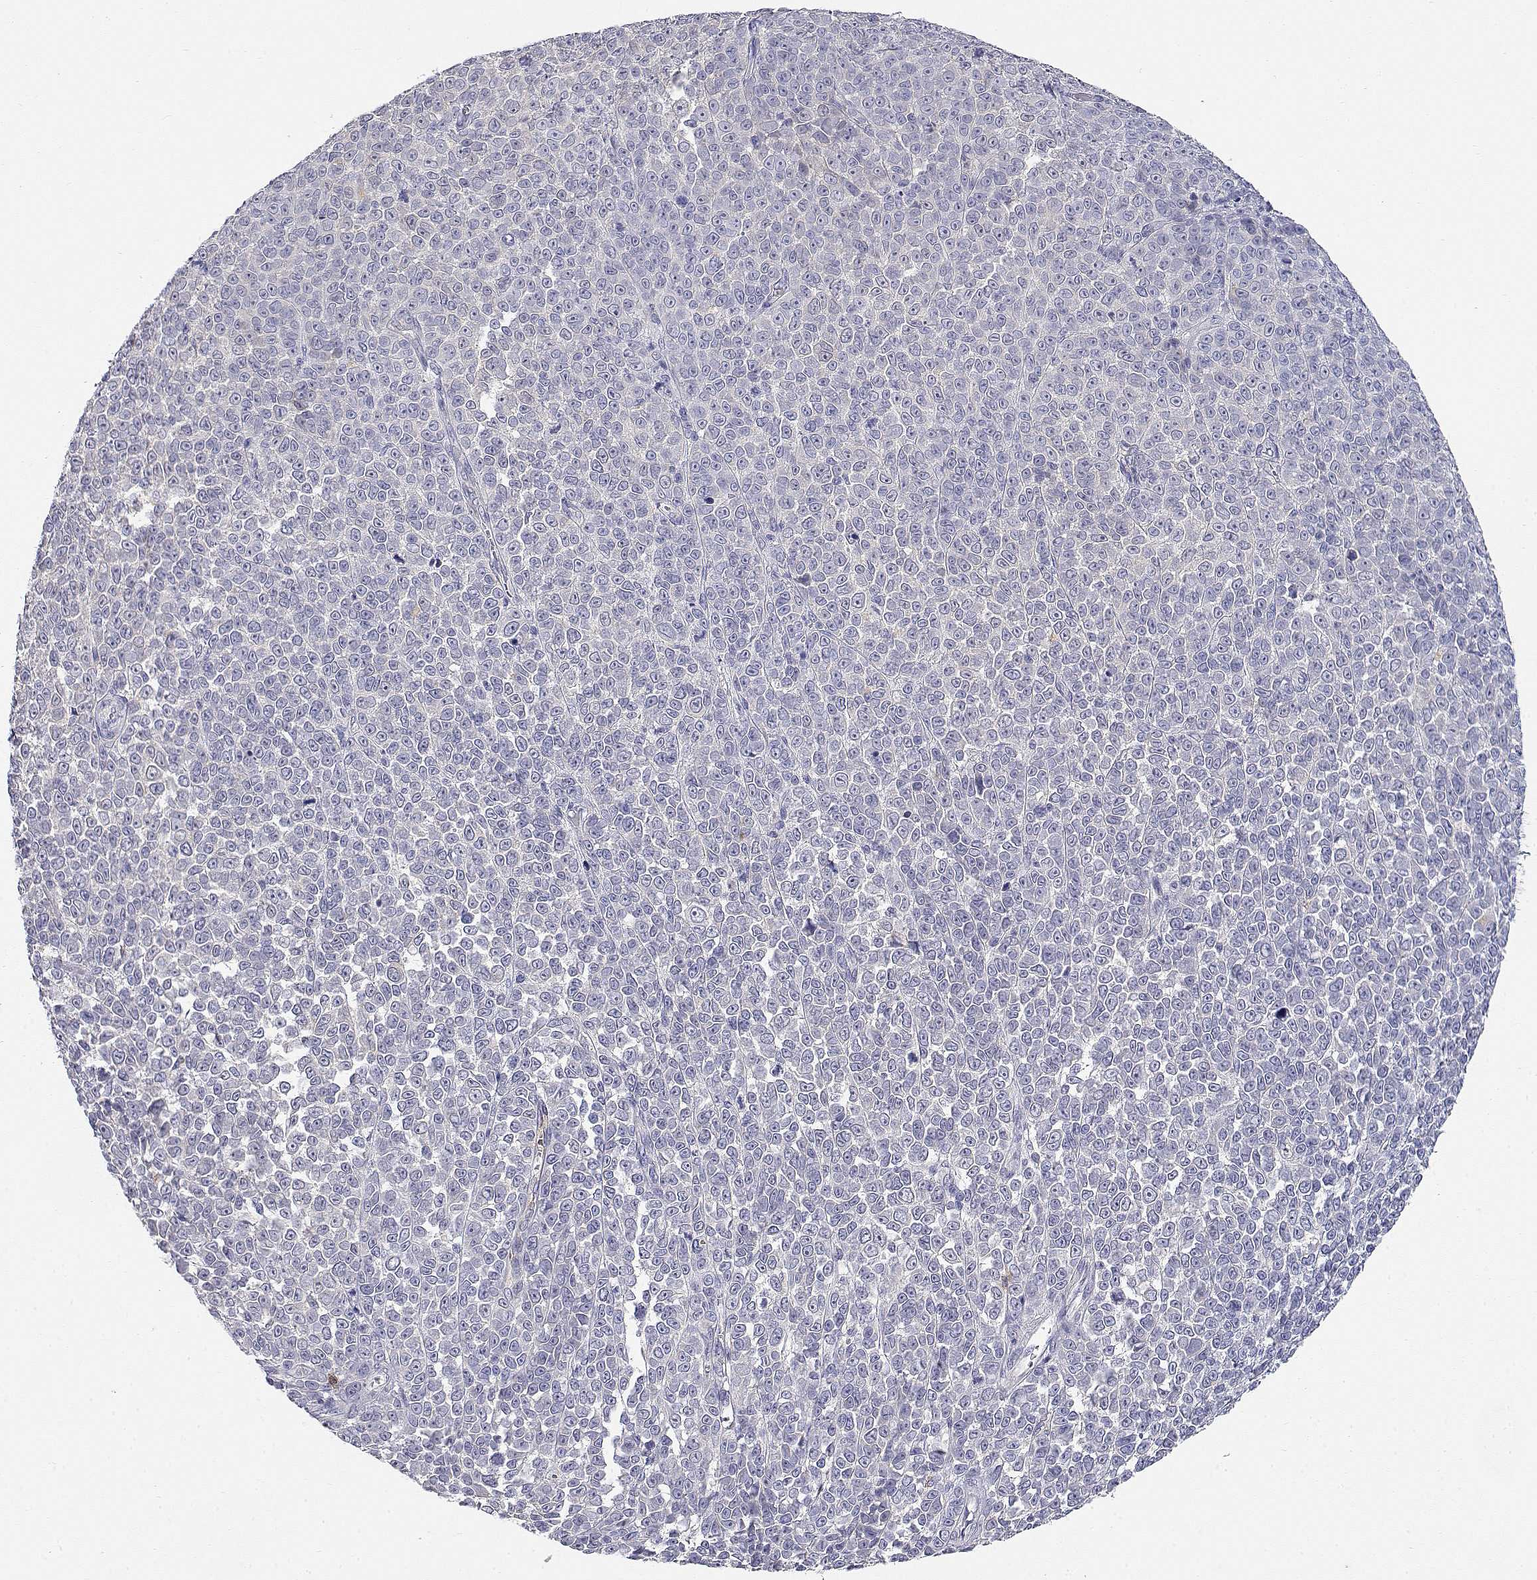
{"staining": {"intensity": "negative", "quantity": "none", "location": "none"}, "tissue": "melanoma", "cell_type": "Tumor cells", "image_type": "cancer", "snomed": [{"axis": "morphology", "description": "Malignant melanoma, NOS"}, {"axis": "topography", "description": "Skin"}], "caption": "An IHC image of malignant melanoma is shown. There is no staining in tumor cells of malignant melanoma.", "gene": "ADA", "patient": {"sex": "female", "age": 95}}